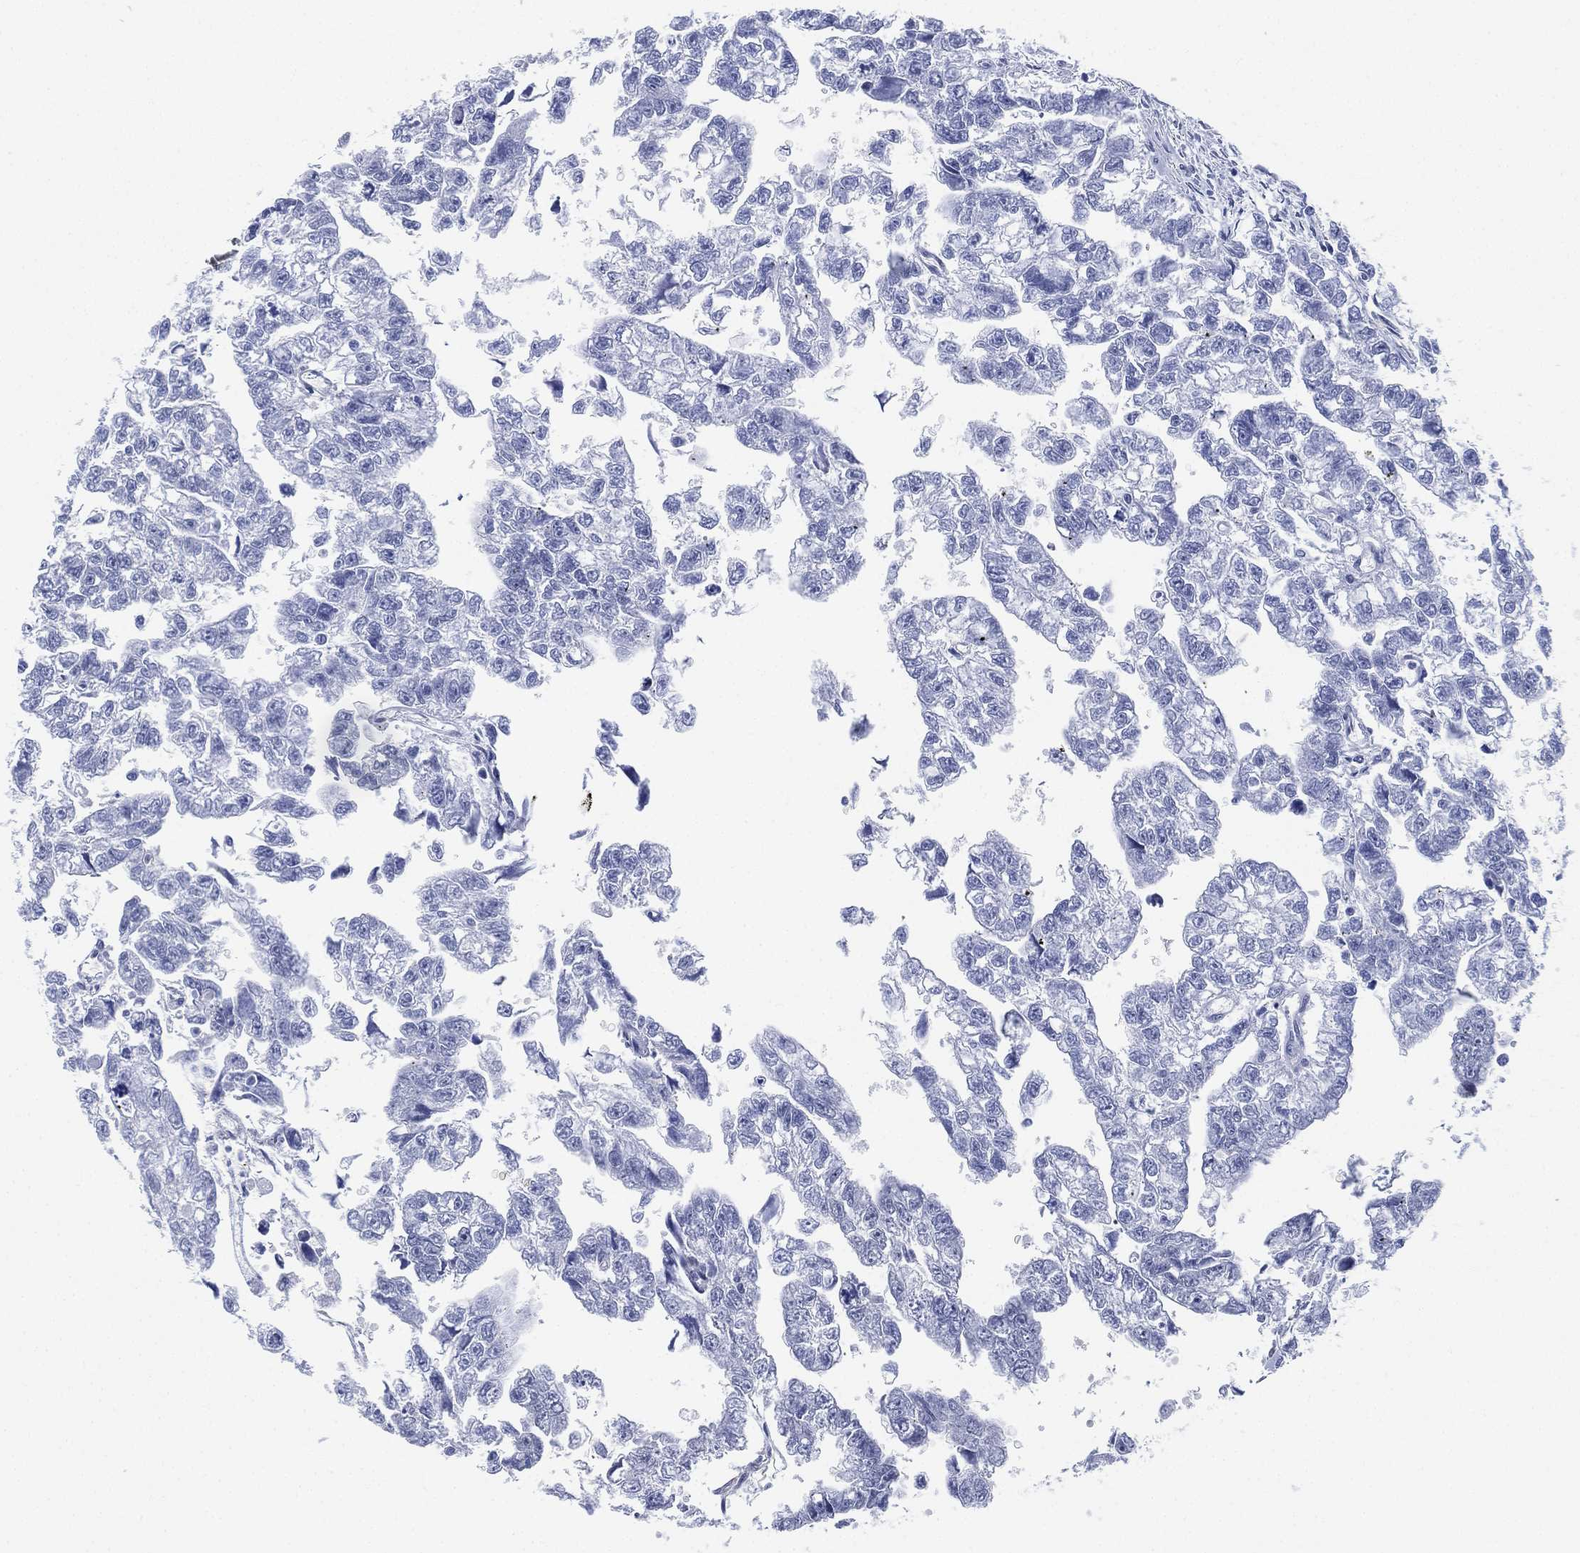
{"staining": {"intensity": "negative", "quantity": "none", "location": "none"}, "tissue": "testis cancer", "cell_type": "Tumor cells", "image_type": "cancer", "snomed": [{"axis": "morphology", "description": "Carcinoma, Embryonal, NOS"}, {"axis": "morphology", "description": "Teratoma, malignant, NOS"}, {"axis": "topography", "description": "Testis"}], "caption": "Tumor cells are negative for brown protein staining in testis cancer.", "gene": "PSKH2", "patient": {"sex": "male", "age": 44}}